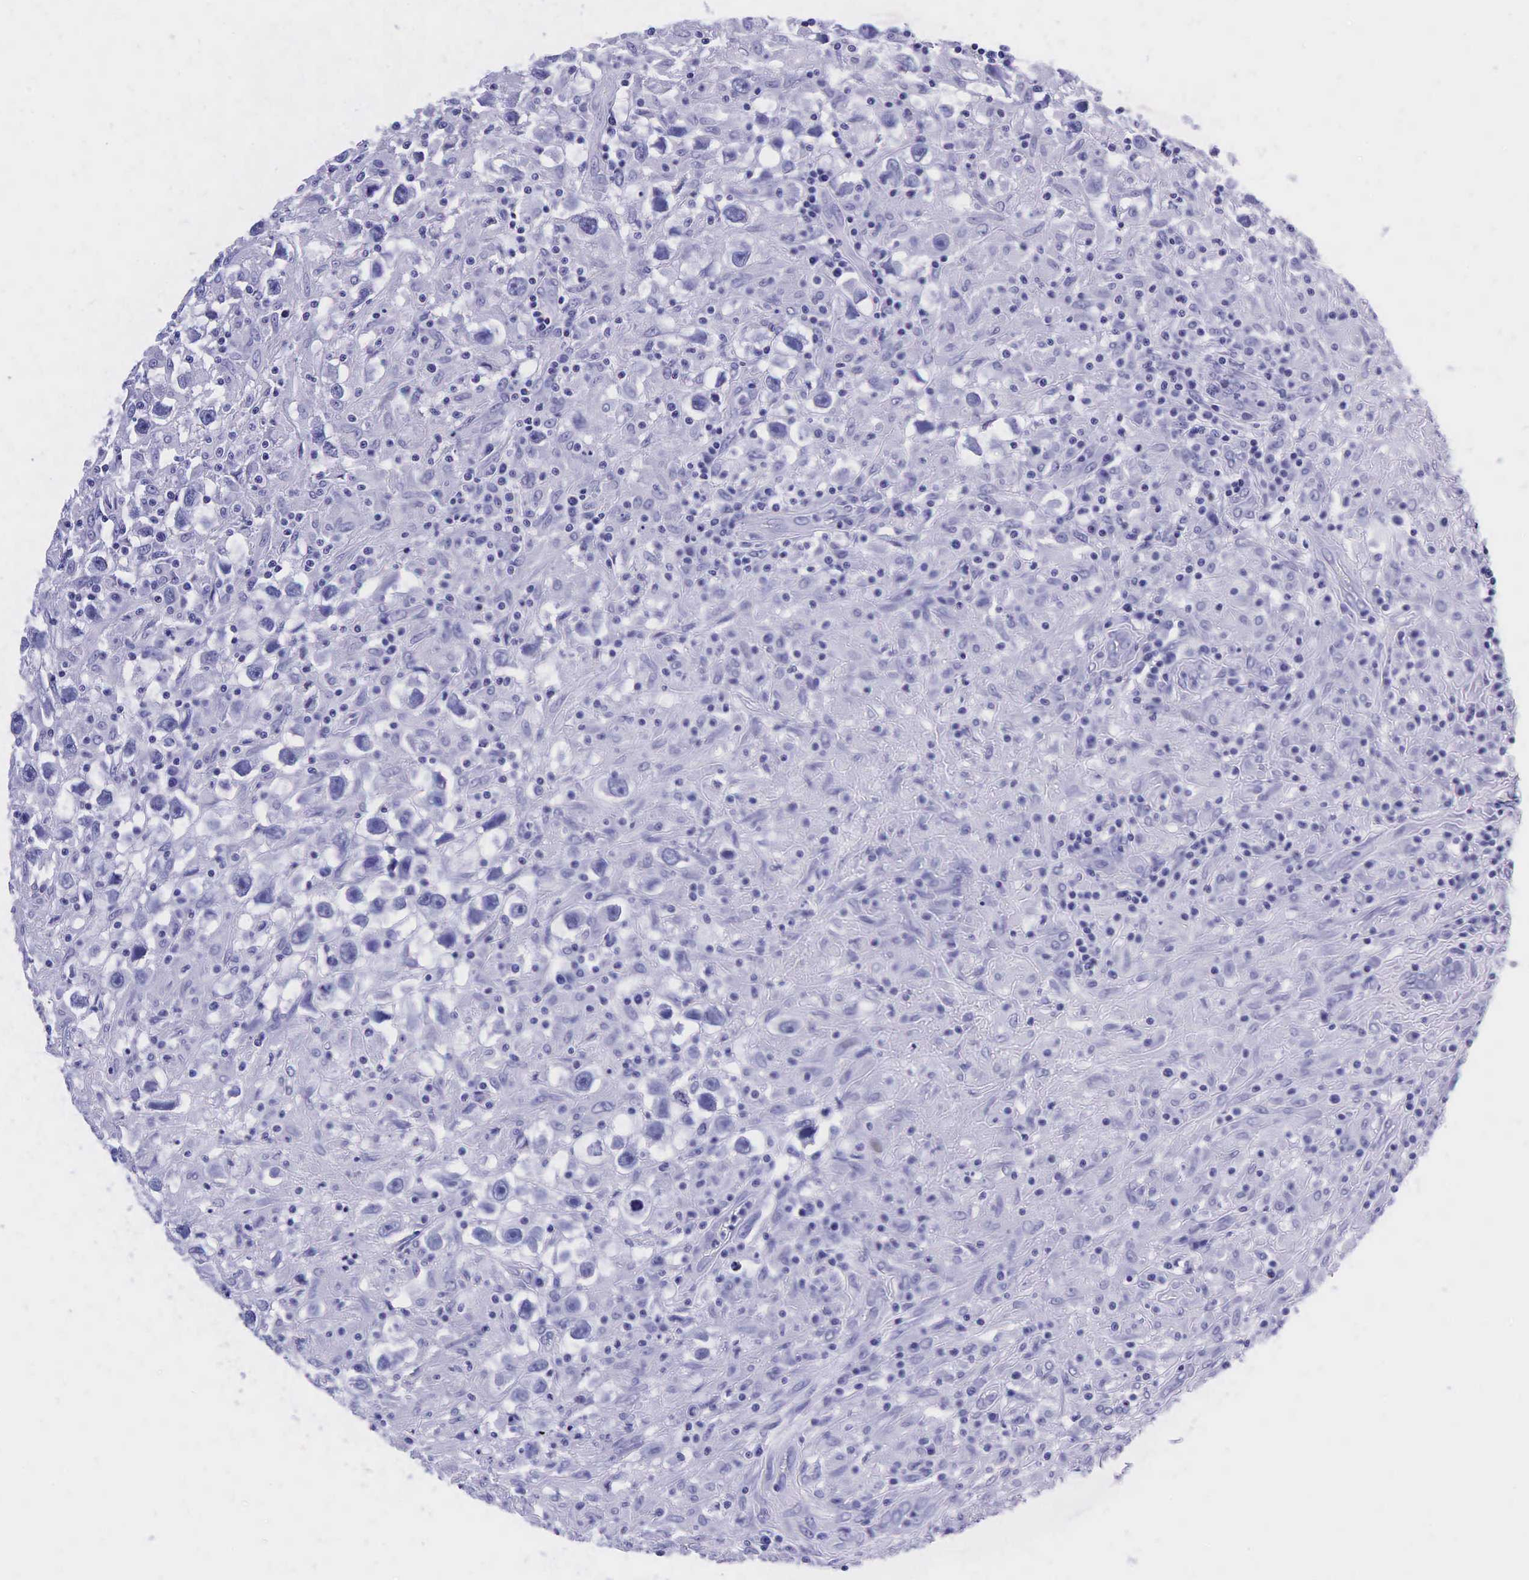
{"staining": {"intensity": "negative", "quantity": "none", "location": "none"}, "tissue": "testis cancer", "cell_type": "Tumor cells", "image_type": "cancer", "snomed": [{"axis": "morphology", "description": "Seminoma, NOS"}, {"axis": "topography", "description": "Testis"}], "caption": "DAB immunohistochemical staining of testis cancer shows no significant staining in tumor cells.", "gene": "KLK3", "patient": {"sex": "male", "age": 34}}